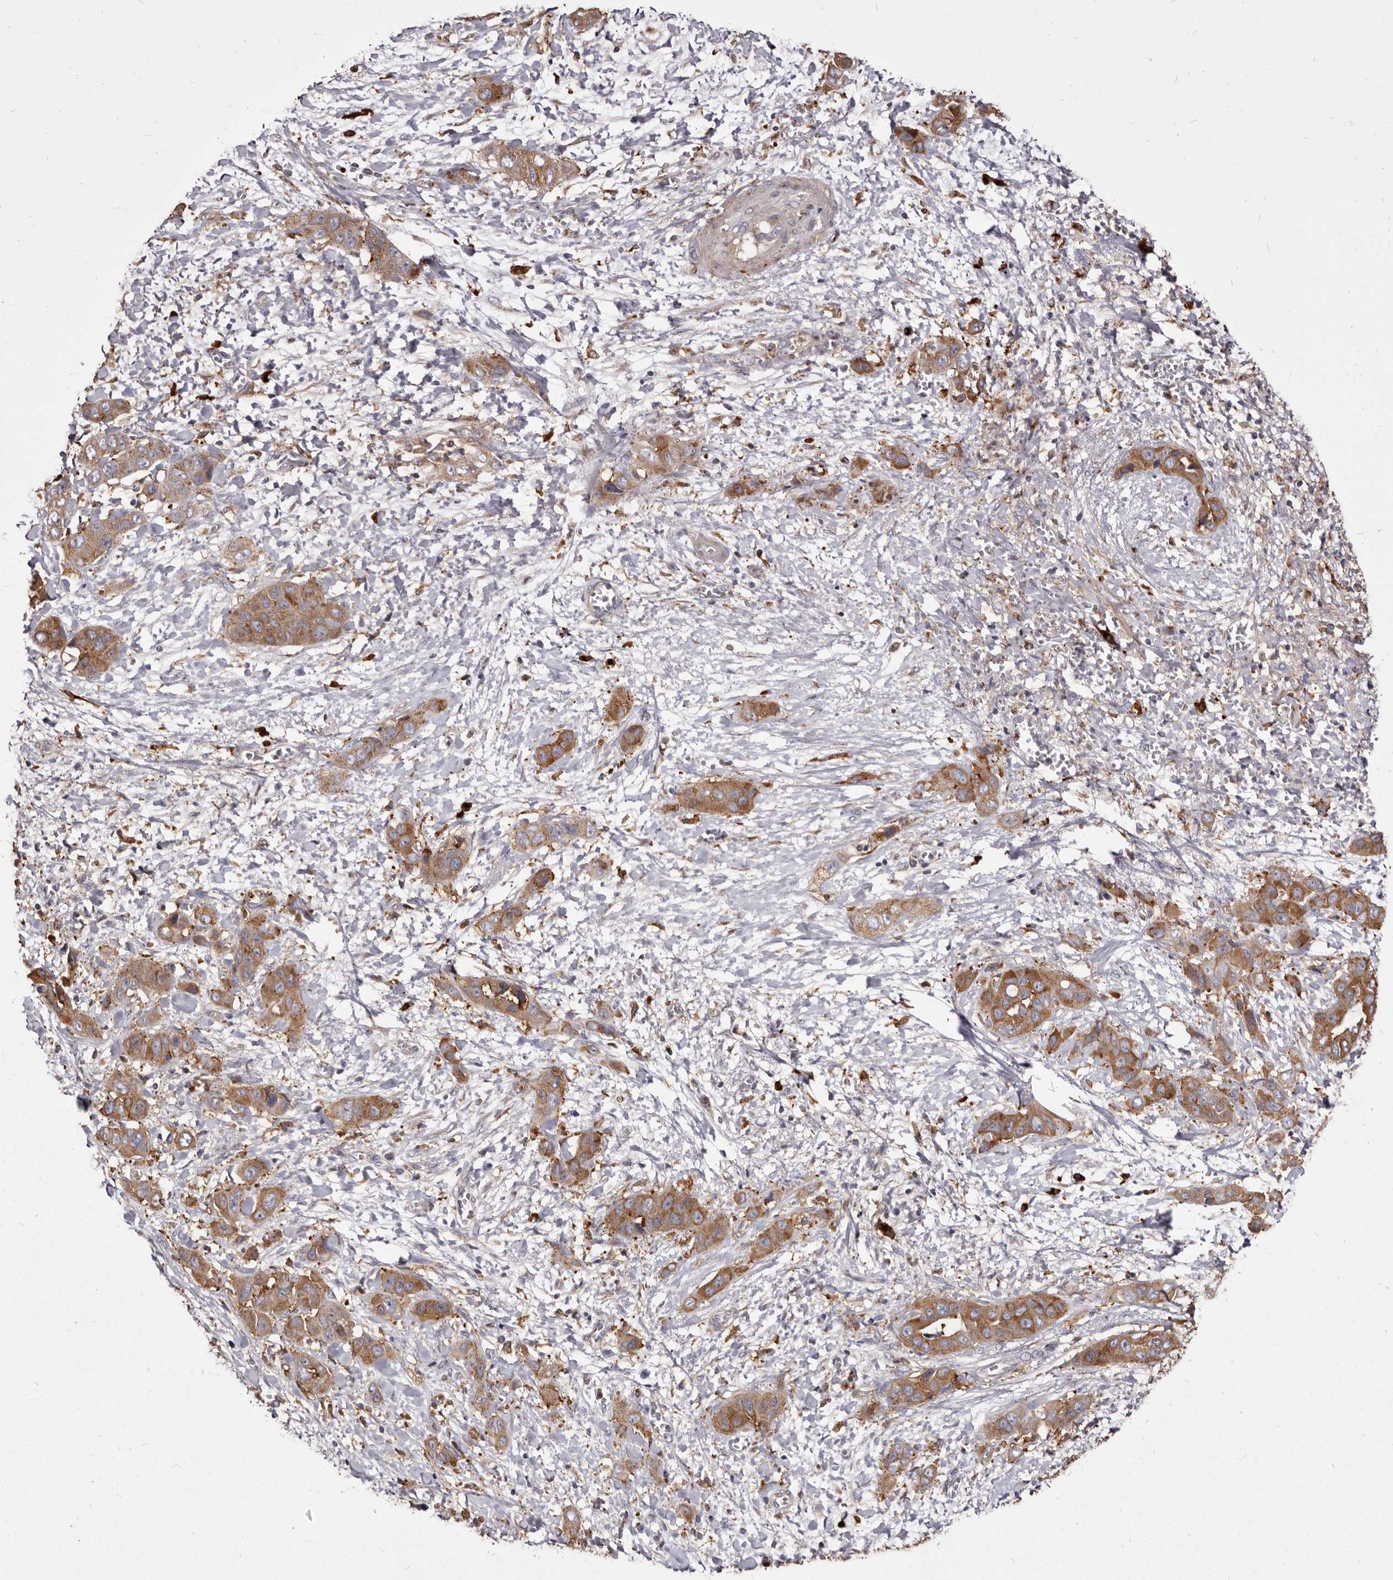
{"staining": {"intensity": "moderate", "quantity": ">75%", "location": "cytoplasmic/membranous"}, "tissue": "liver cancer", "cell_type": "Tumor cells", "image_type": "cancer", "snomed": [{"axis": "morphology", "description": "Cholangiocarcinoma"}, {"axis": "topography", "description": "Liver"}], "caption": "Liver cancer (cholangiocarcinoma) stained with DAB (3,3'-diaminobenzidine) immunohistochemistry (IHC) displays medium levels of moderate cytoplasmic/membranous staining in approximately >75% of tumor cells.", "gene": "TPD52", "patient": {"sex": "female", "age": 52}}